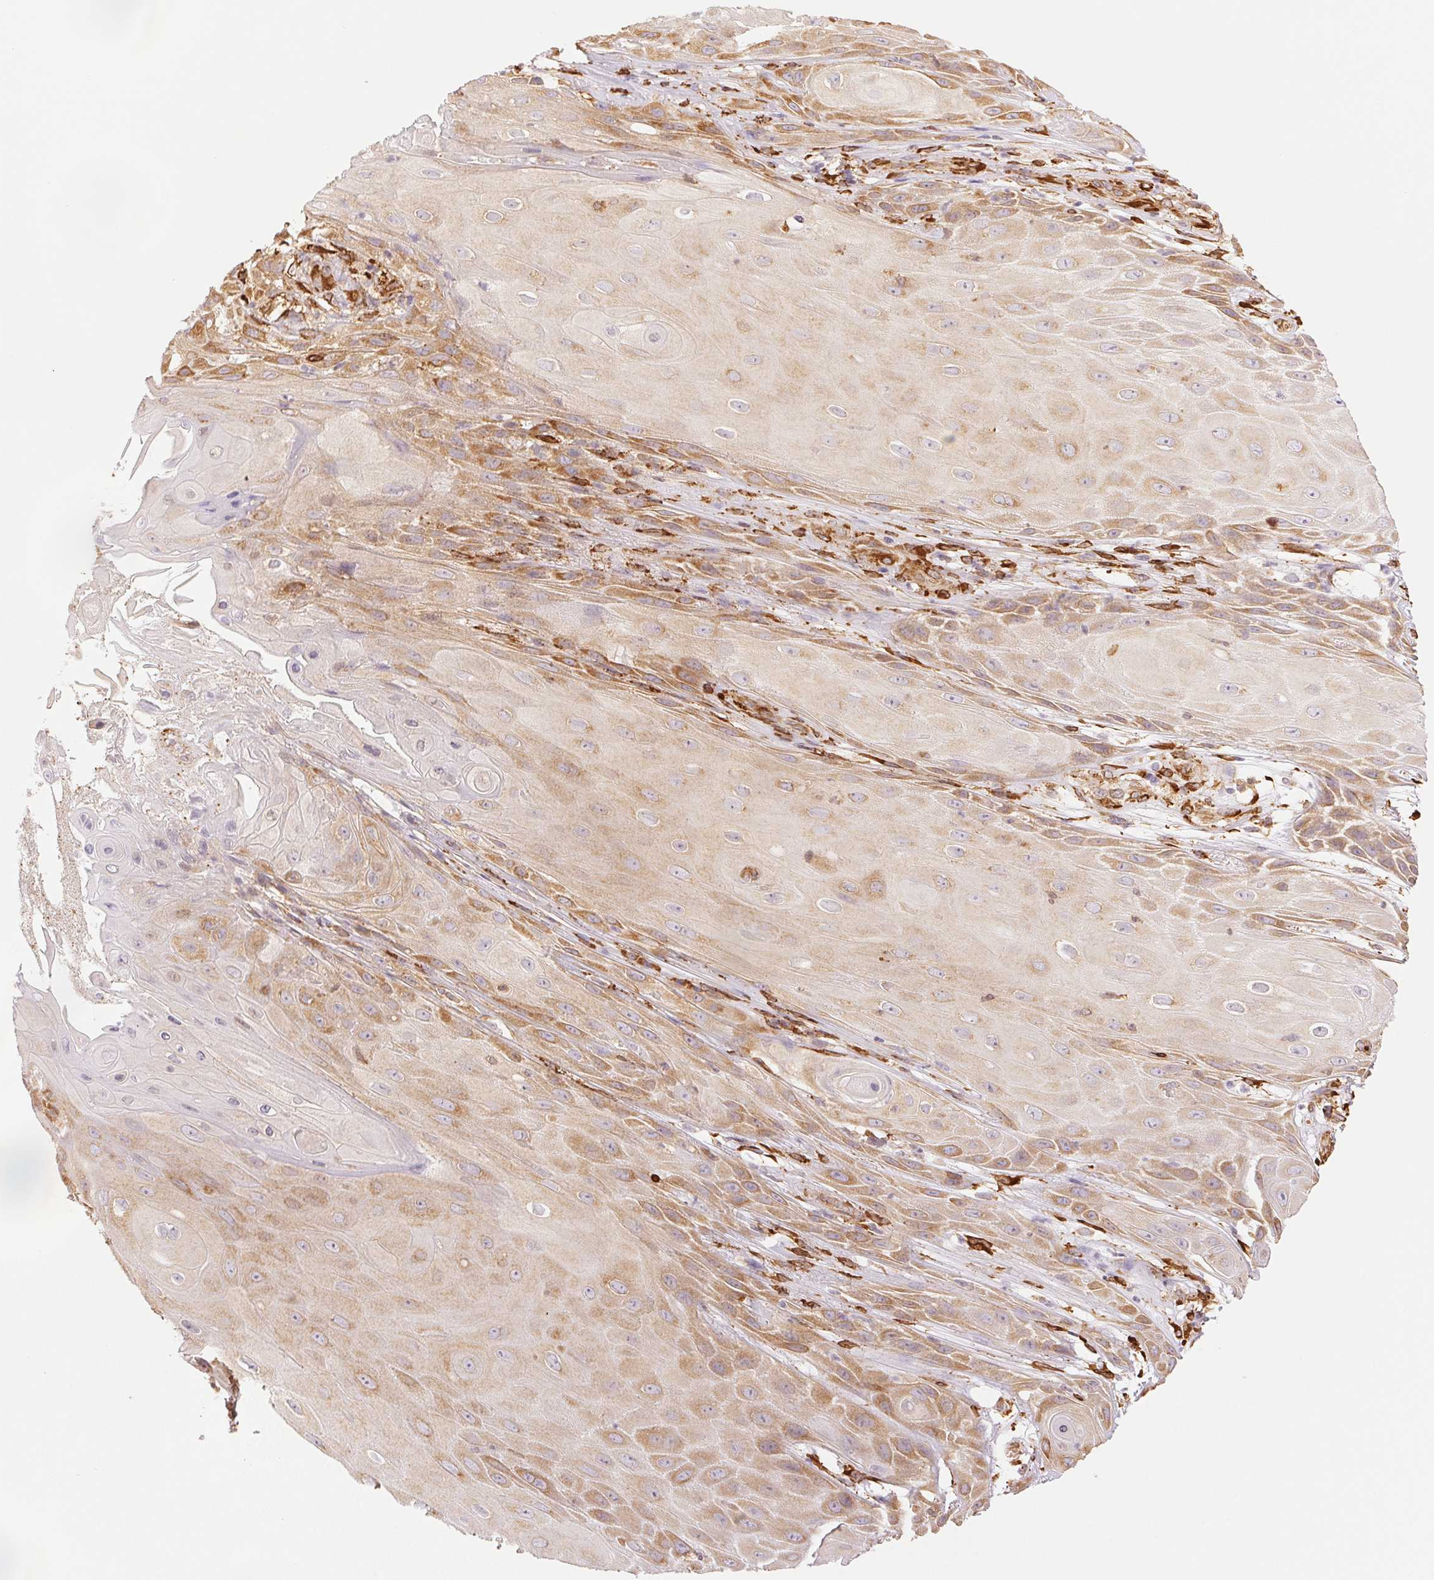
{"staining": {"intensity": "moderate", "quantity": "25%-75%", "location": "cytoplasmic/membranous"}, "tissue": "skin cancer", "cell_type": "Tumor cells", "image_type": "cancer", "snomed": [{"axis": "morphology", "description": "Squamous cell carcinoma, NOS"}, {"axis": "topography", "description": "Skin"}], "caption": "This is an image of immunohistochemistry (IHC) staining of squamous cell carcinoma (skin), which shows moderate expression in the cytoplasmic/membranous of tumor cells.", "gene": "RCN3", "patient": {"sex": "male", "age": 62}}